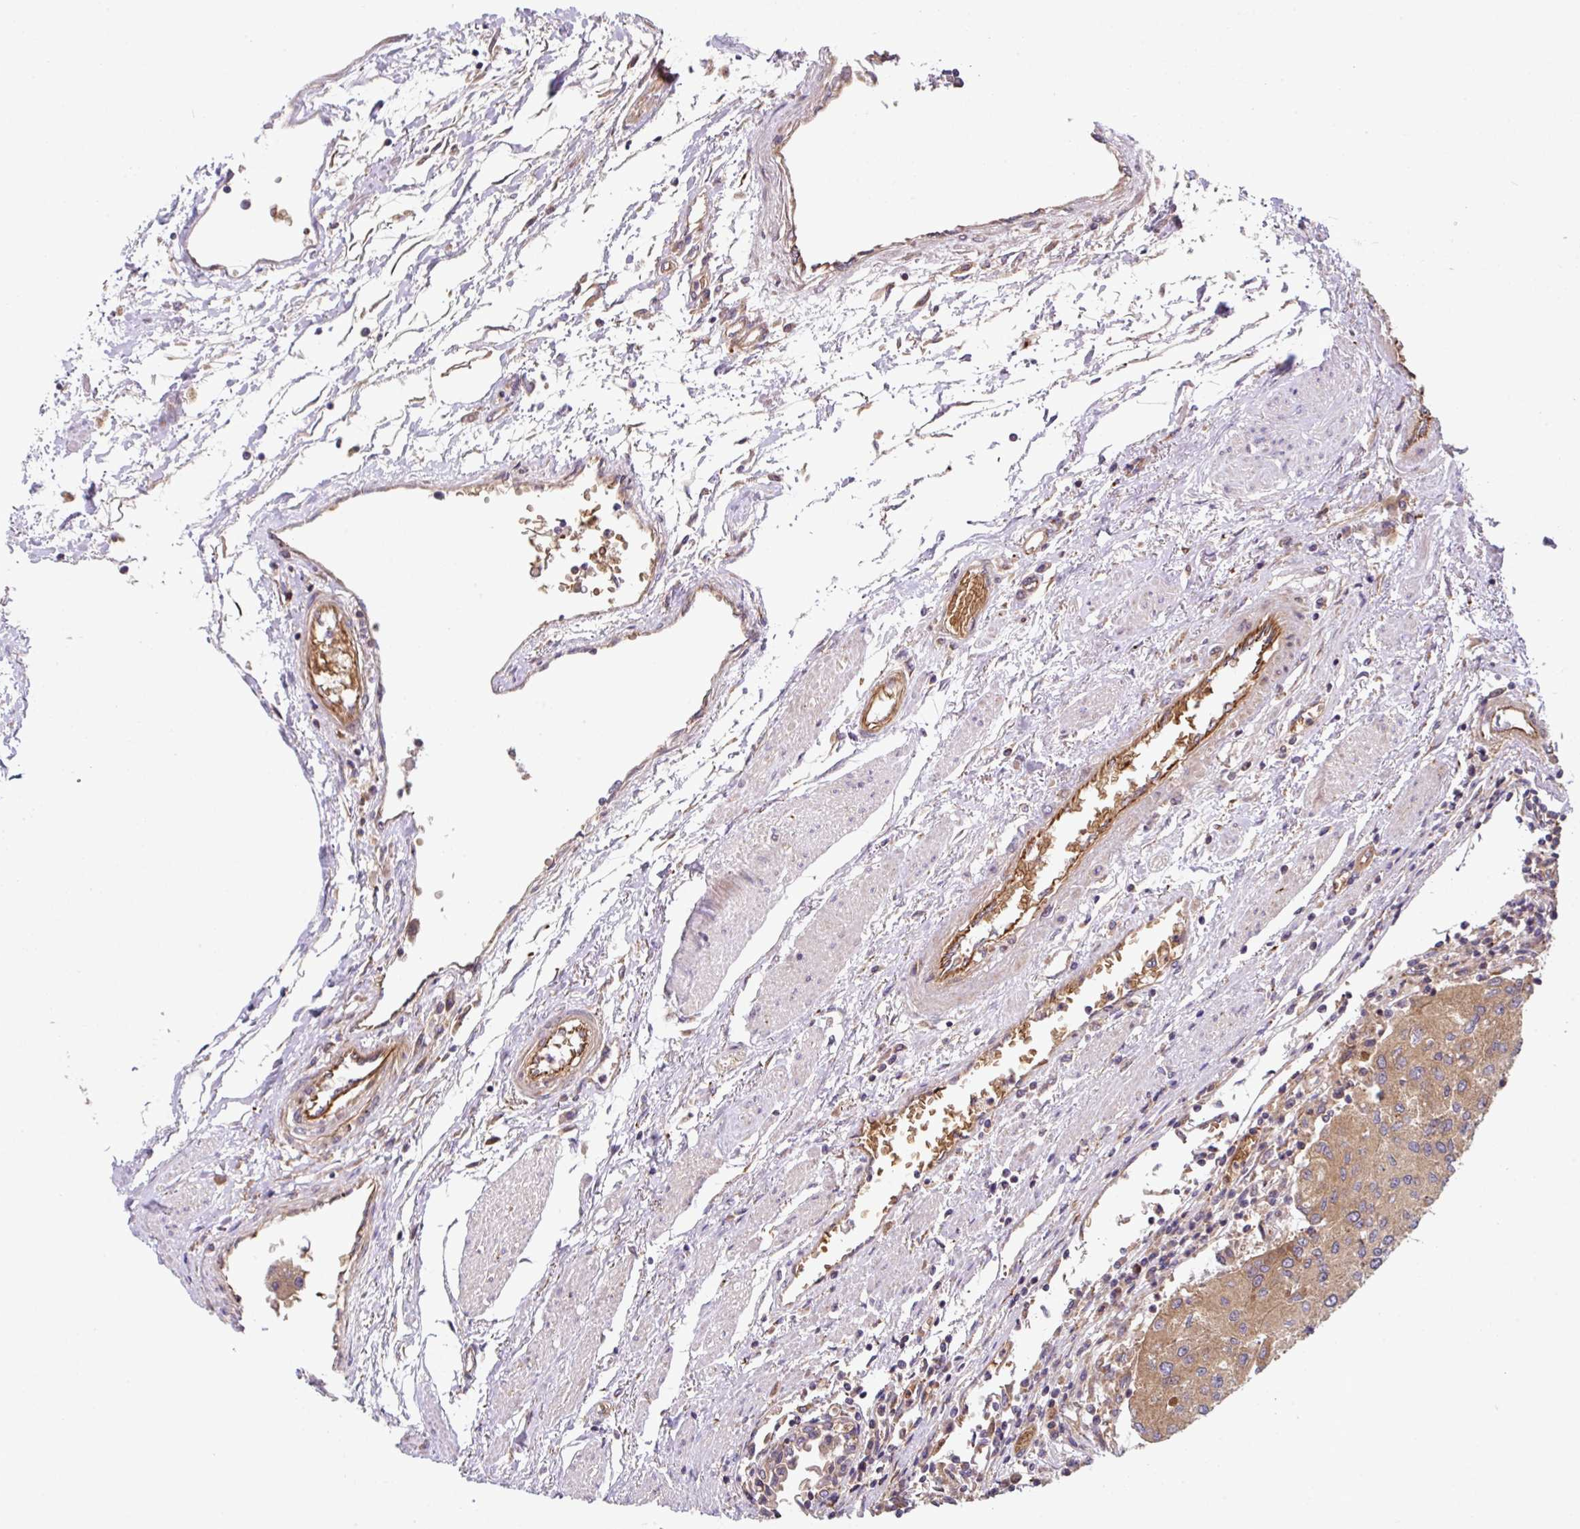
{"staining": {"intensity": "moderate", "quantity": ">75%", "location": "cytoplasmic/membranous"}, "tissue": "urothelial cancer", "cell_type": "Tumor cells", "image_type": "cancer", "snomed": [{"axis": "morphology", "description": "Urothelial carcinoma, High grade"}, {"axis": "topography", "description": "Urinary bladder"}], "caption": "Moderate cytoplasmic/membranous staining is seen in approximately >75% of tumor cells in urothelial carcinoma (high-grade).", "gene": "APOBEC3D", "patient": {"sex": "female", "age": 85}}